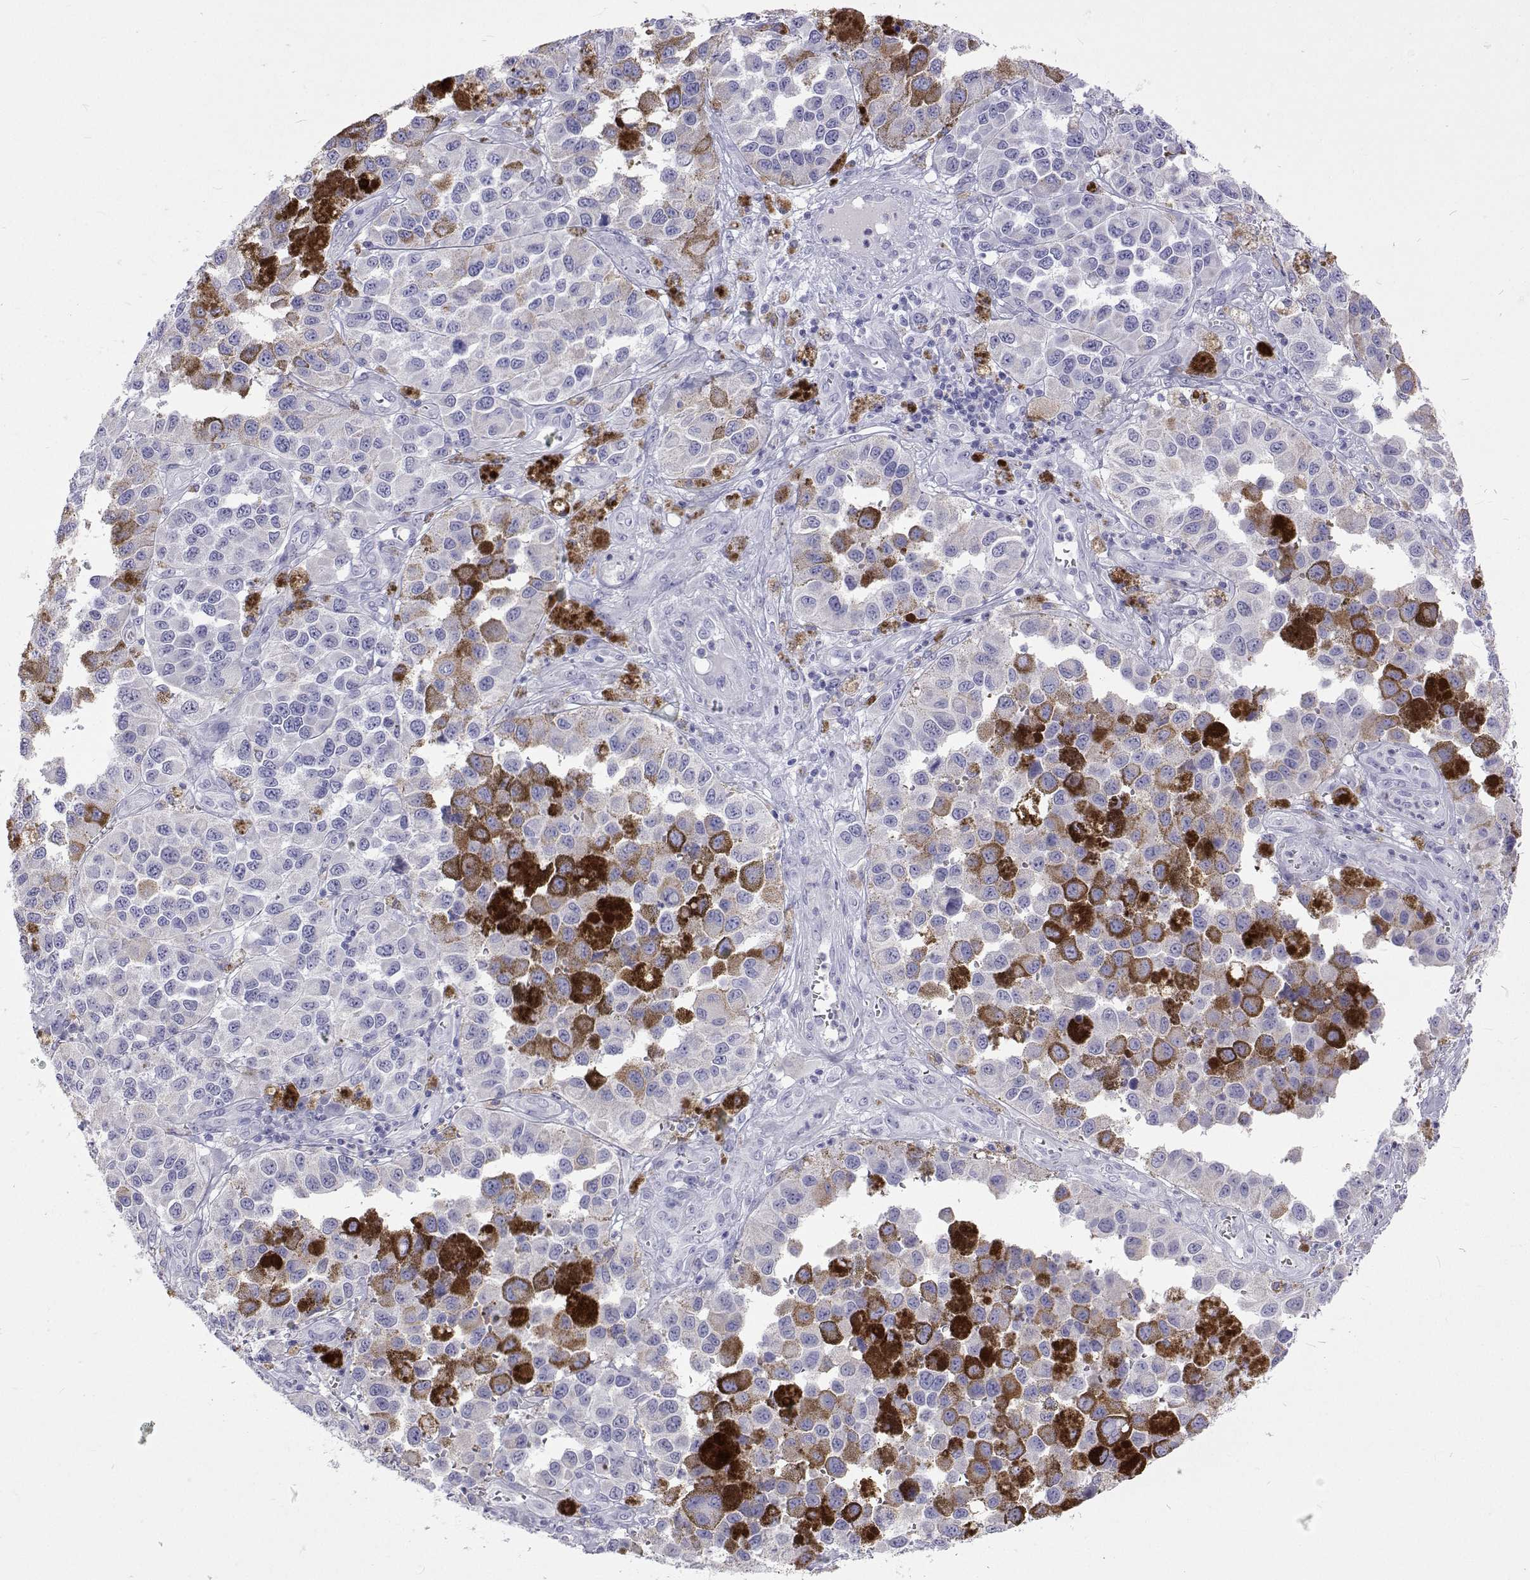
{"staining": {"intensity": "negative", "quantity": "none", "location": "none"}, "tissue": "melanoma", "cell_type": "Tumor cells", "image_type": "cancer", "snomed": [{"axis": "morphology", "description": "Malignant melanoma, NOS"}, {"axis": "topography", "description": "Skin"}], "caption": "Malignant melanoma stained for a protein using IHC exhibits no staining tumor cells.", "gene": "UMODL1", "patient": {"sex": "female", "age": 58}}